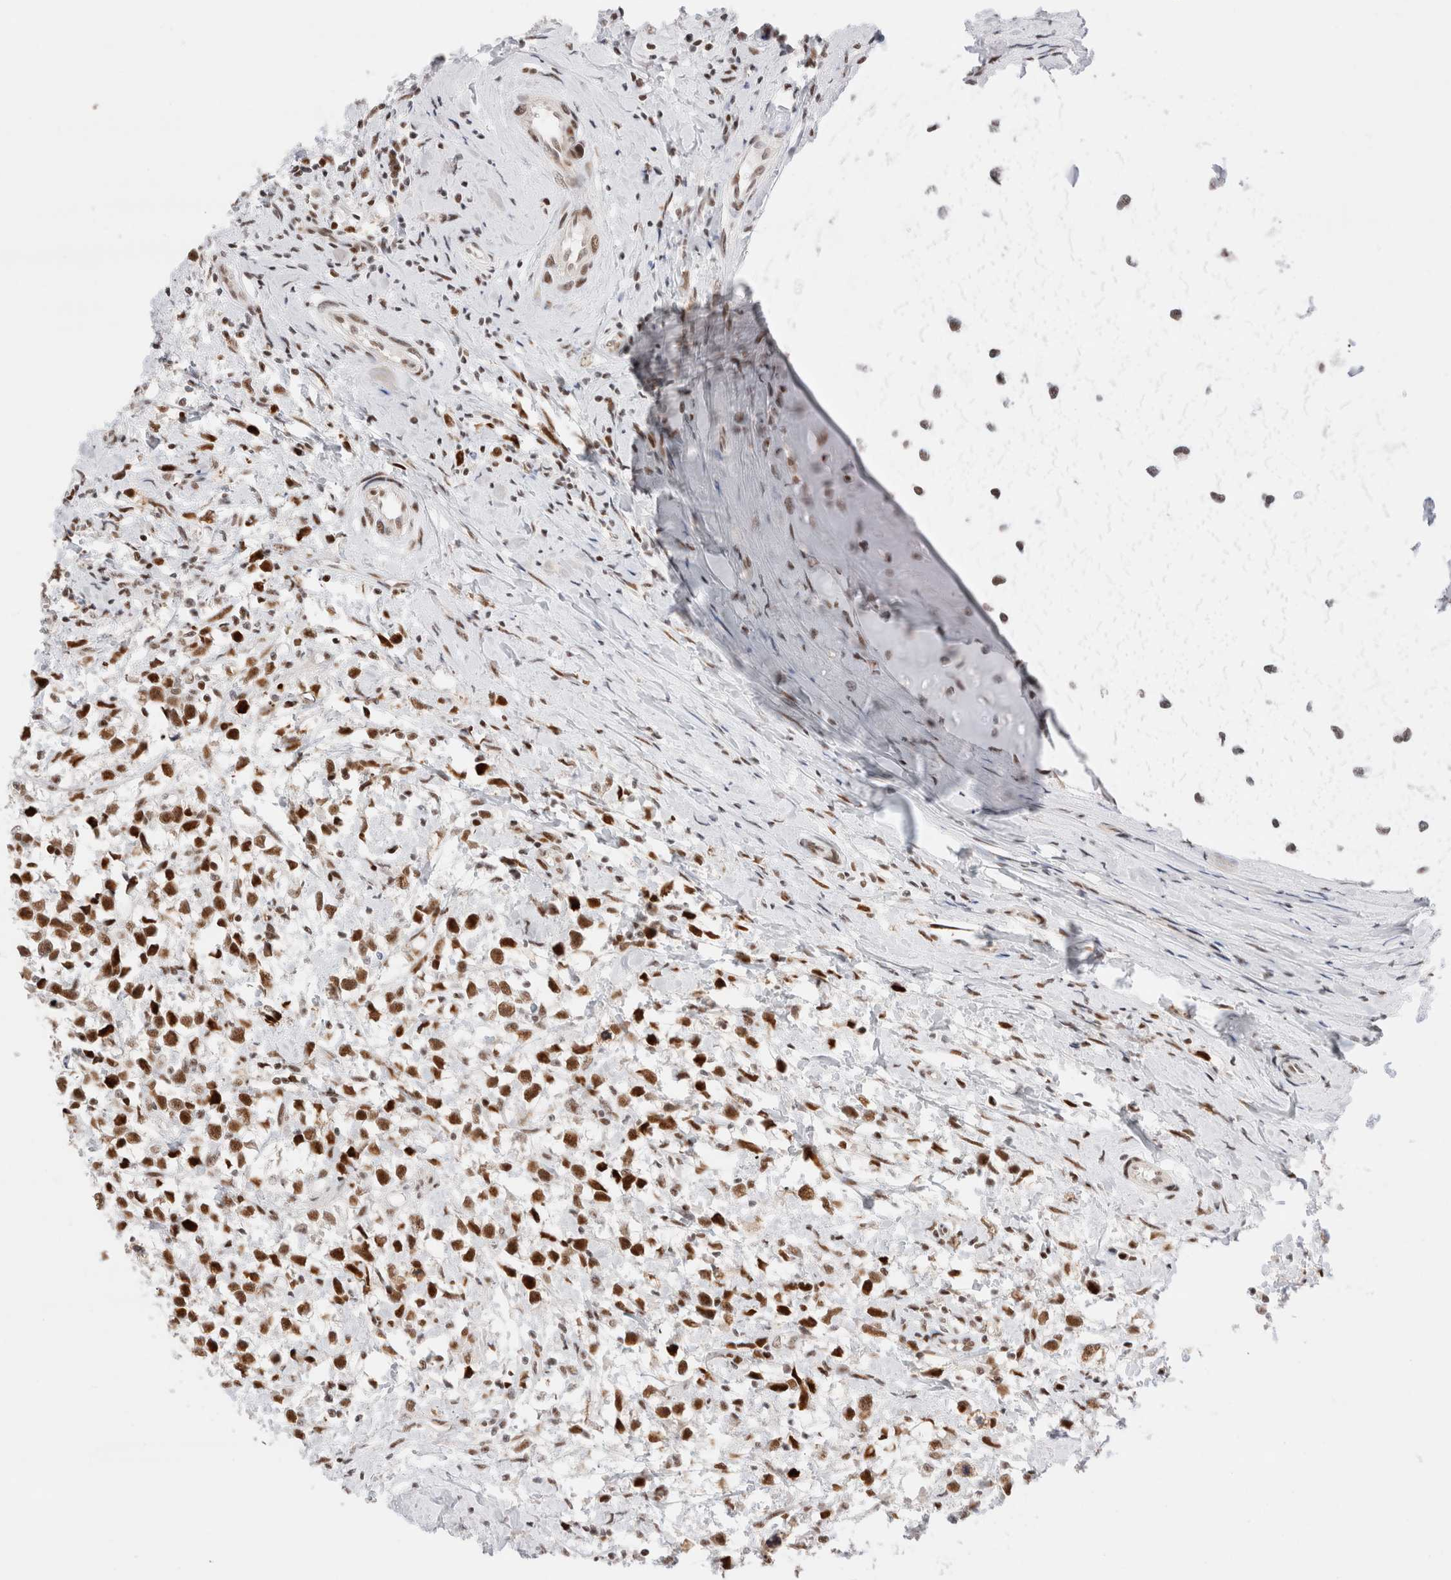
{"staining": {"intensity": "strong", "quantity": ">75%", "location": "nuclear"}, "tissue": "testis cancer", "cell_type": "Tumor cells", "image_type": "cancer", "snomed": [{"axis": "morphology", "description": "Seminoma, NOS"}, {"axis": "morphology", "description": "Carcinoma, Embryonal, NOS"}, {"axis": "topography", "description": "Testis"}], "caption": "About >75% of tumor cells in embryonal carcinoma (testis) demonstrate strong nuclear protein positivity as visualized by brown immunohistochemical staining.", "gene": "ZNF282", "patient": {"sex": "male", "age": 51}}